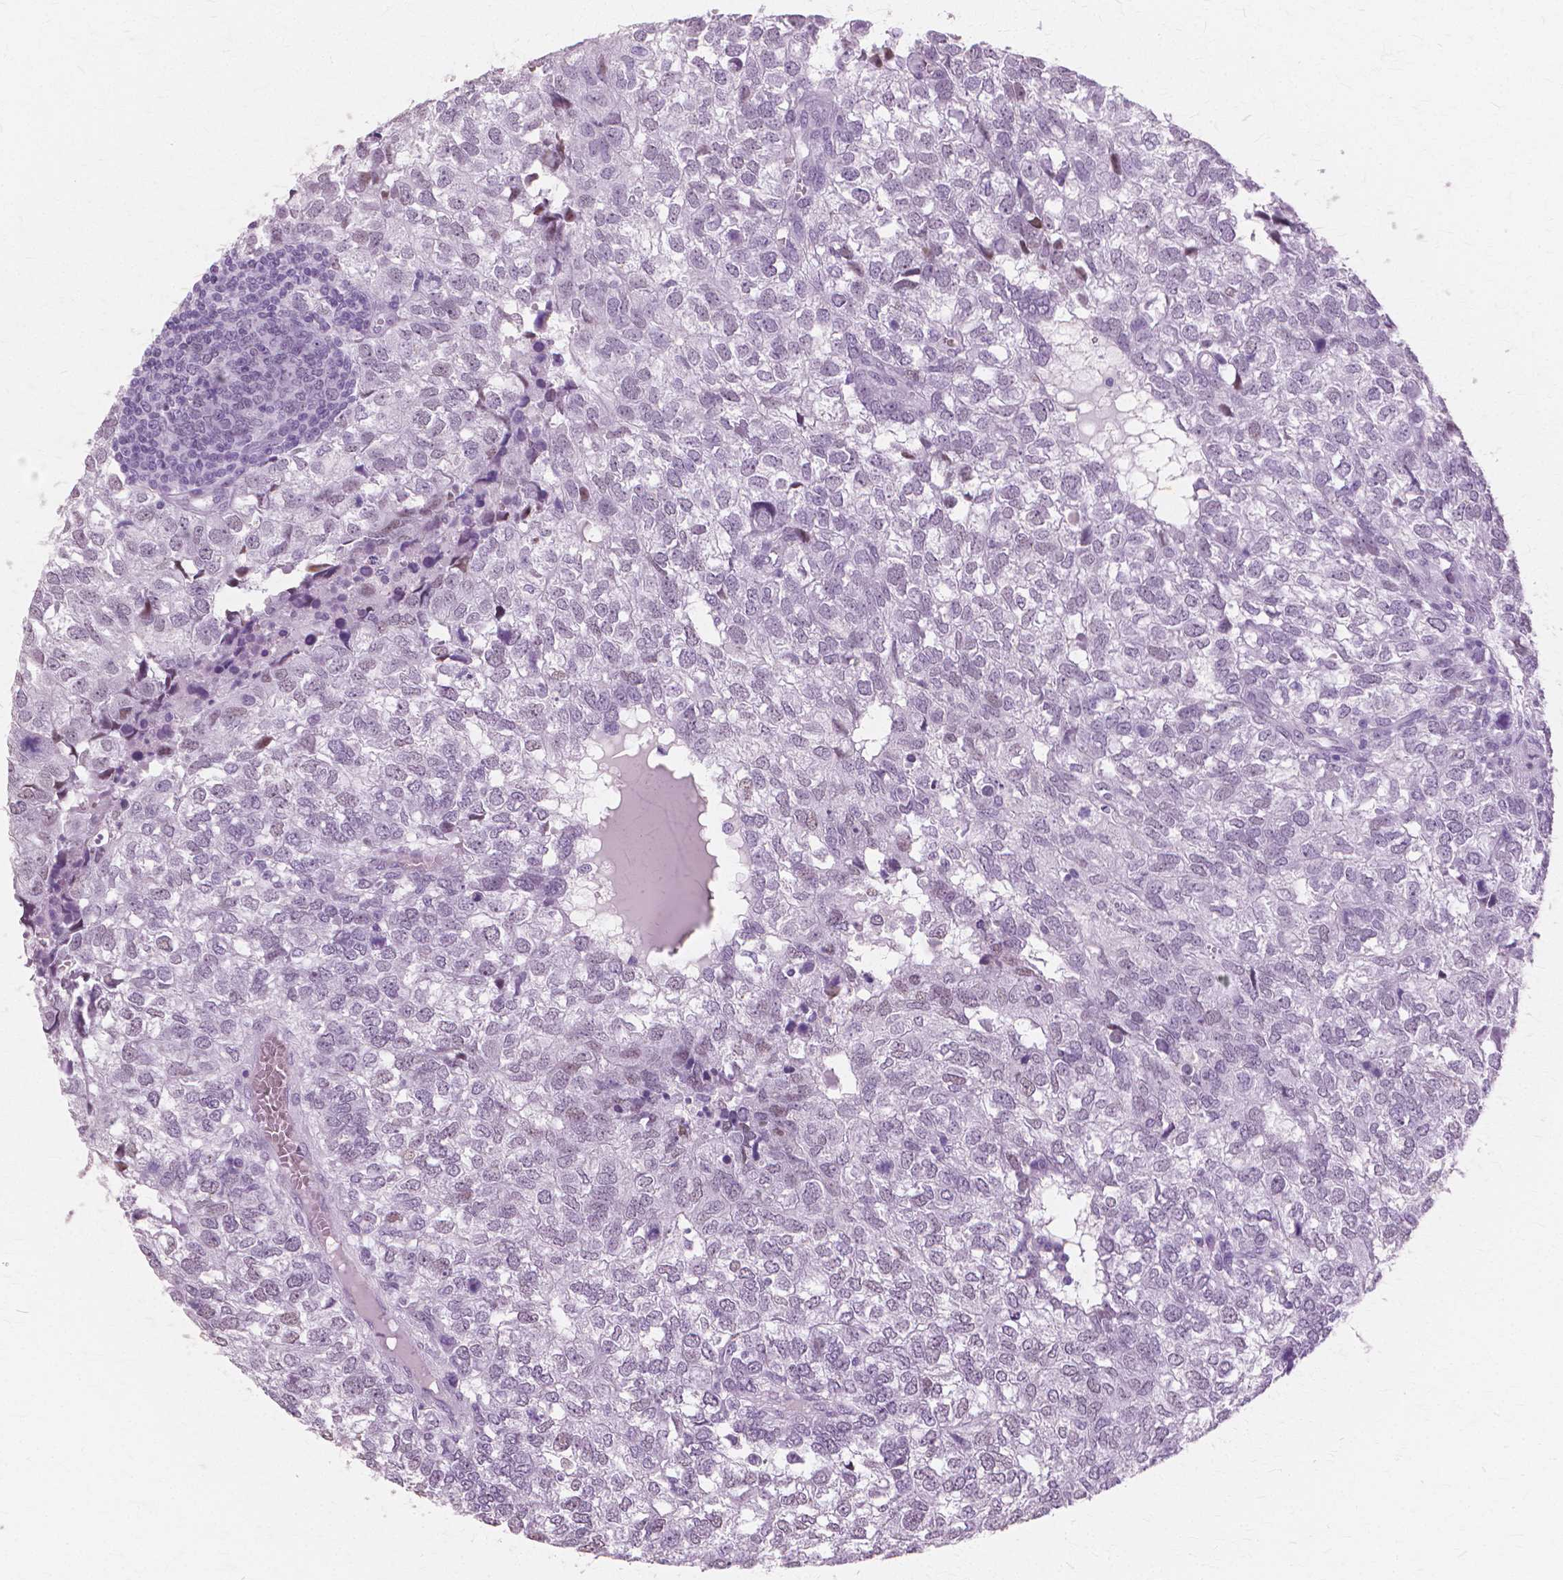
{"staining": {"intensity": "negative", "quantity": "none", "location": "none"}, "tissue": "breast cancer", "cell_type": "Tumor cells", "image_type": "cancer", "snomed": [{"axis": "morphology", "description": "Duct carcinoma"}, {"axis": "topography", "description": "Breast"}], "caption": "Immunohistochemistry micrograph of neoplastic tissue: breast infiltrating ductal carcinoma stained with DAB reveals no significant protein positivity in tumor cells.", "gene": "SFTPD", "patient": {"sex": "female", "age": 30}}